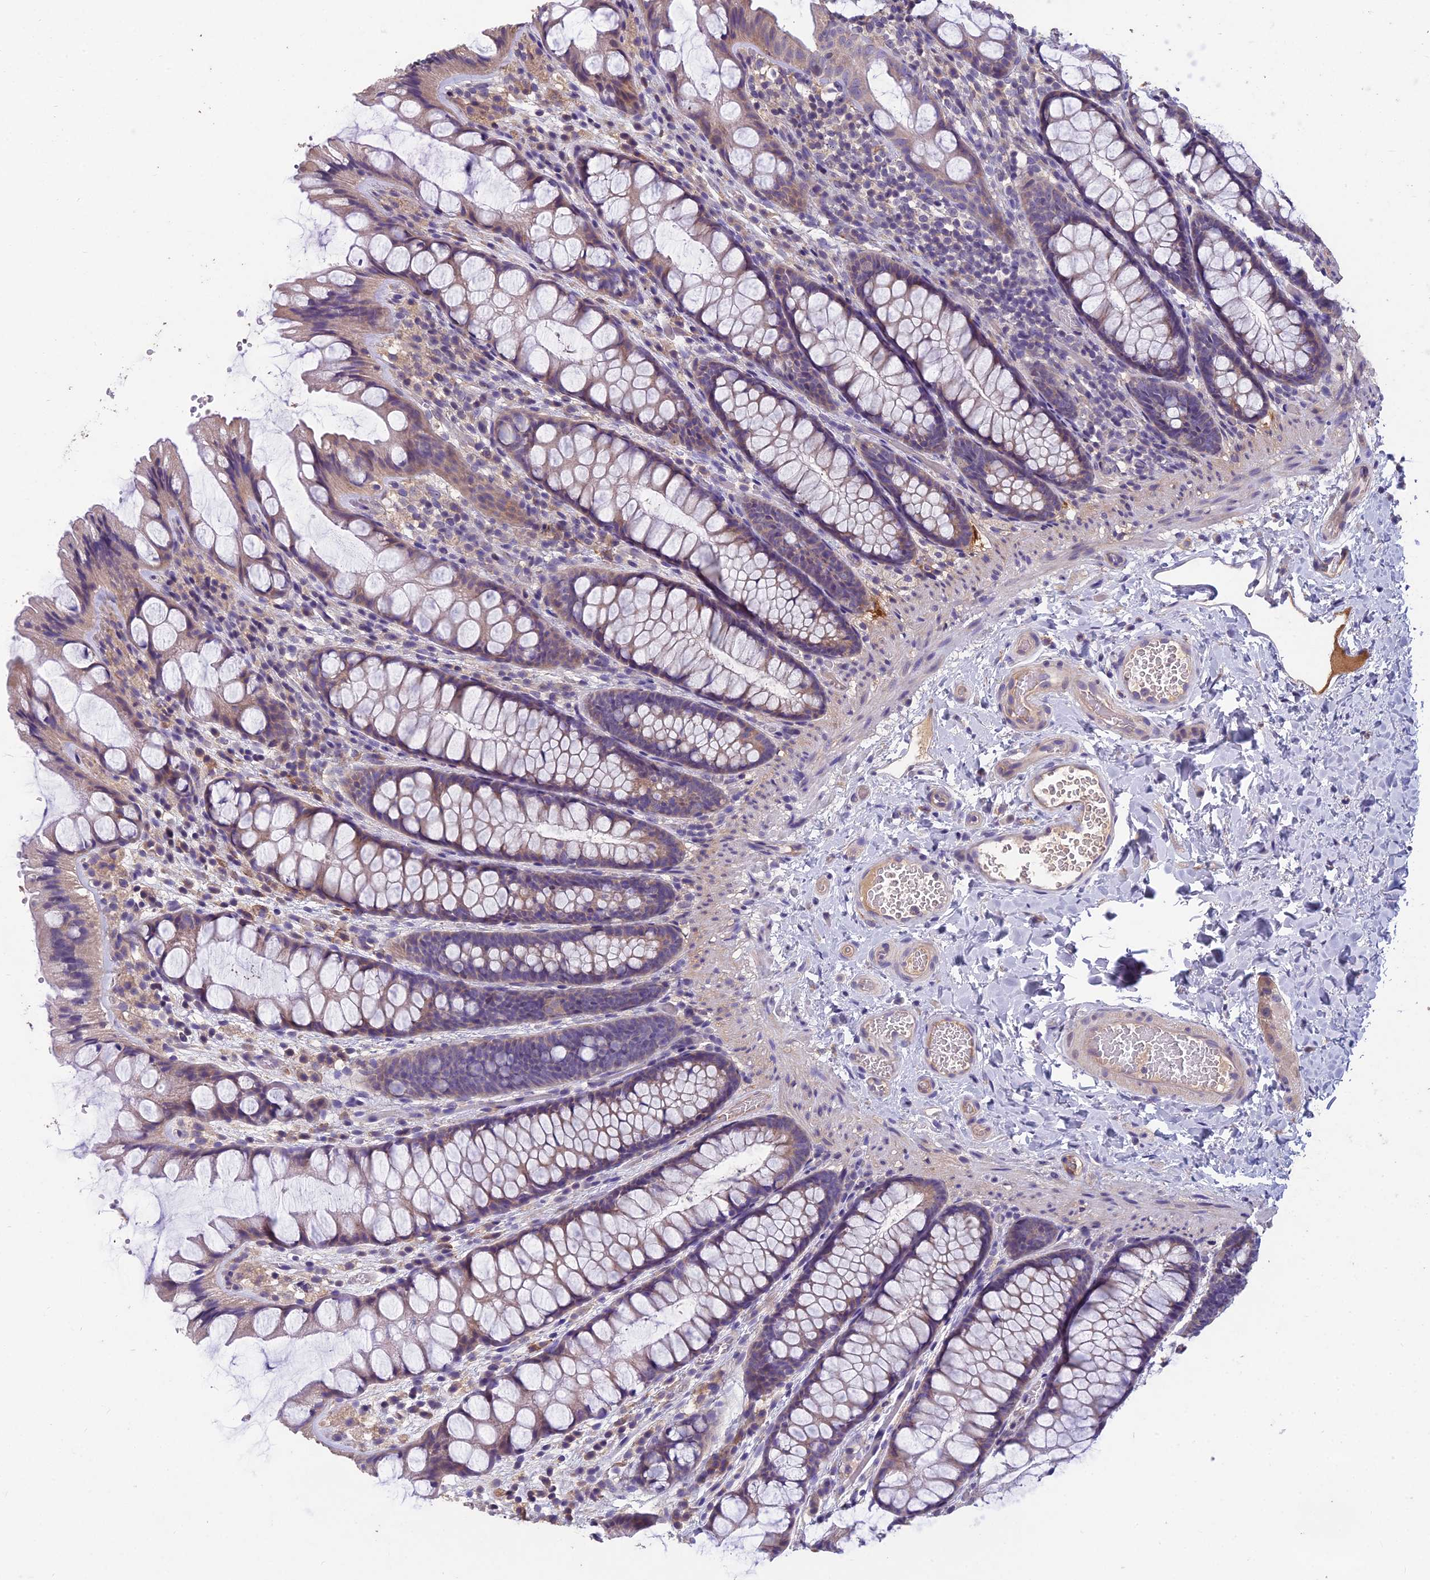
{"staining": {"intensity": "weak", "quantity": ">75%", "location": "cytoplasmic/membranous"}, "tissue": "colon", "cell_type": "Endothelial cells", "image_type": "normal", "snomed": [{"axis": "morphology", "description": "Normal tissue, NOS"}, {"axis": "topography", "description": "Colon"}], "caption": "Protein staining of benign colon displays weak cytoplasmic/membranous staining in about >75% of endothelial cells. (DAB = brown stain, brightfield microscopy at high magnification).", "gene": "CEACAM16", "patient": {"sex": "male", "age": 47}}